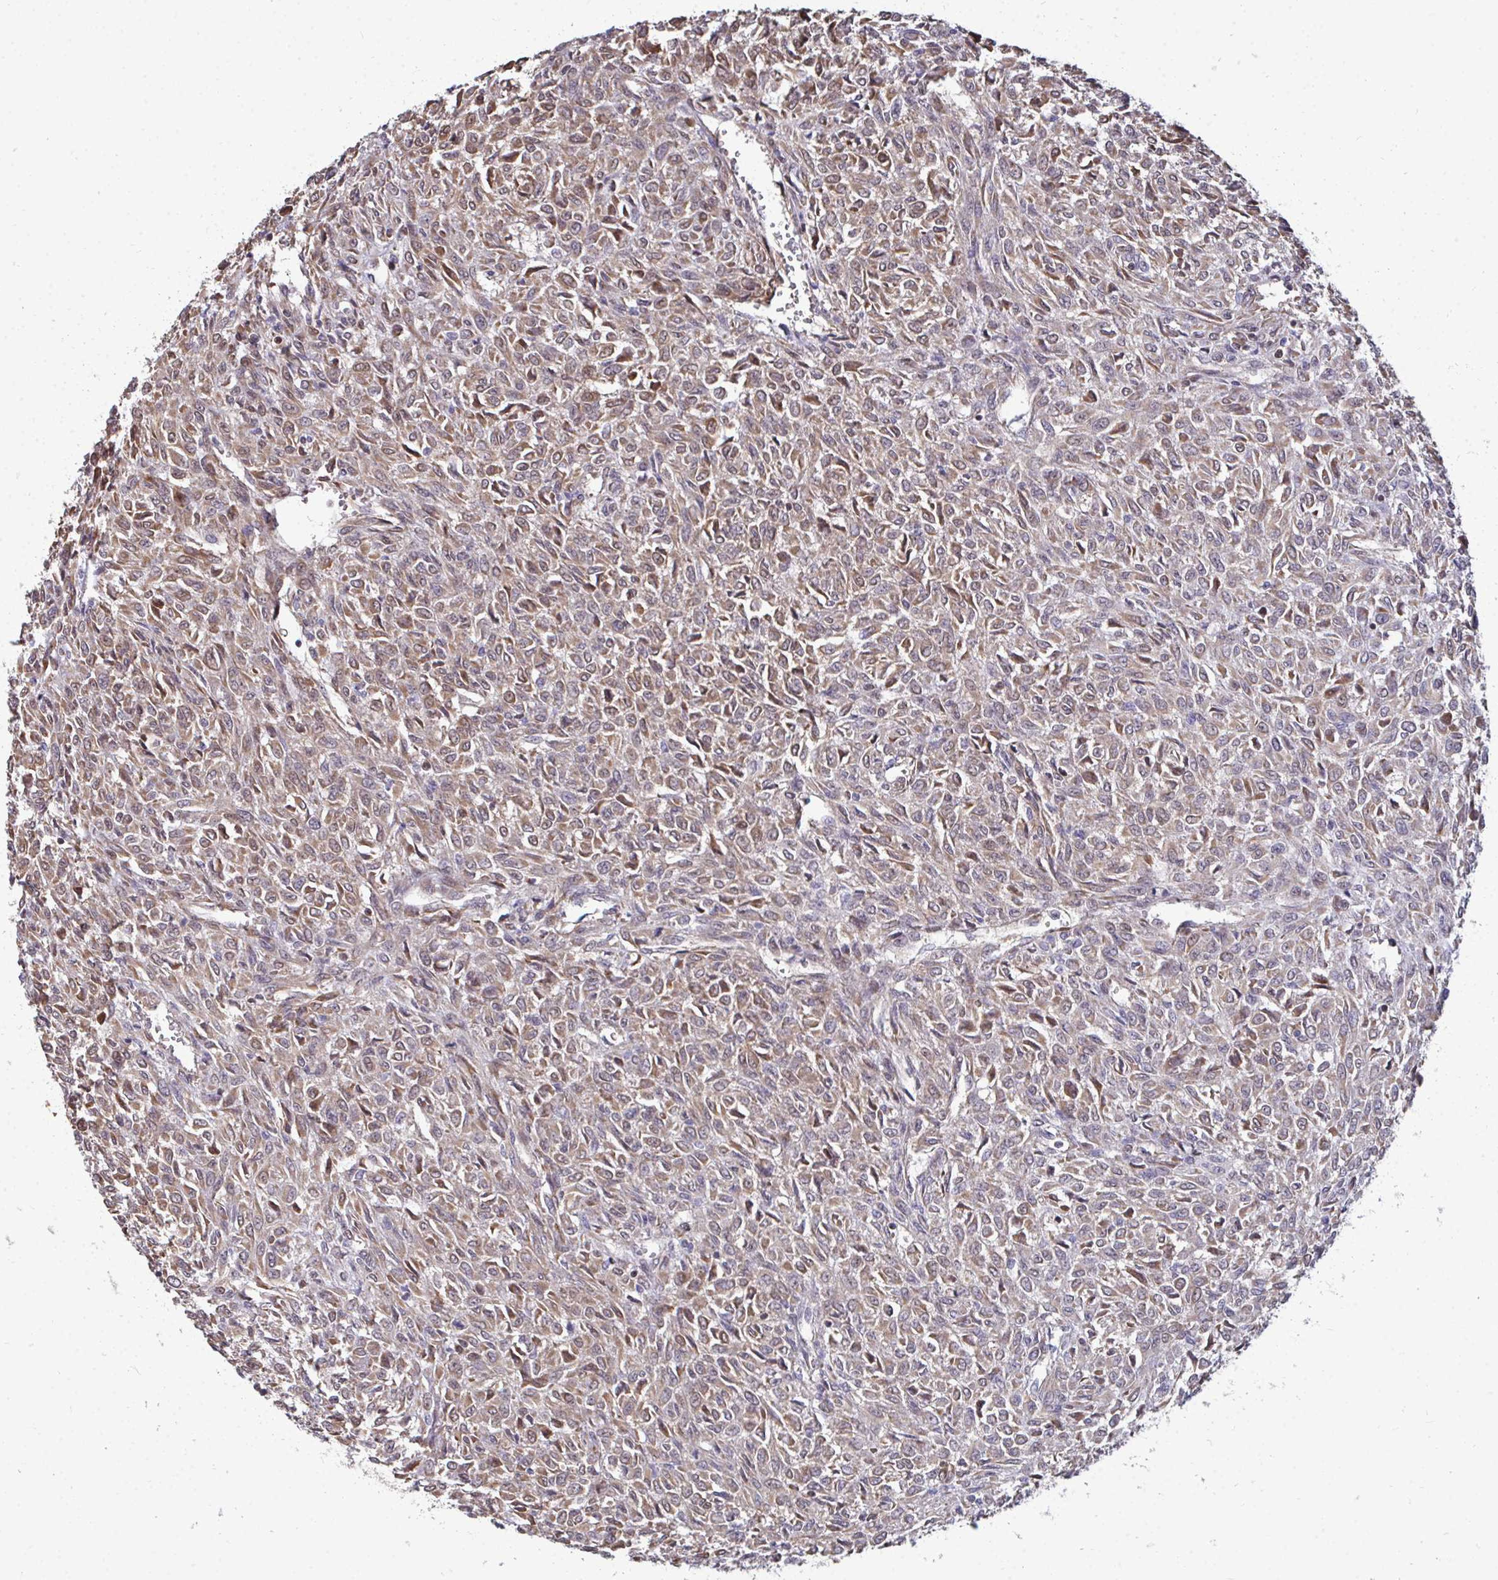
{"staining": {"intensity": "weak", "quantity": ">75%", "location": "cytoplasmic/membranous"}, "tissue": "renal cancer", "cell_type": "Tumor cells", "image_type": "cancer", "snomed": [{"axis": "morphology", "description": "Adenocarcinoma, NOS"}, {"axis": "topography", "description": "Kidney"}], "caption": "Immunohistochemistry (IHC) (DAB (3,3'-diaminobenzidine)) staining of human renal adenocarcinoma shows weak cytoplasmic/membranous protein staining in about >75% of tumor cells.", "gene": "DNAJA2", "patient": {"sex": "male", "age": 58}}